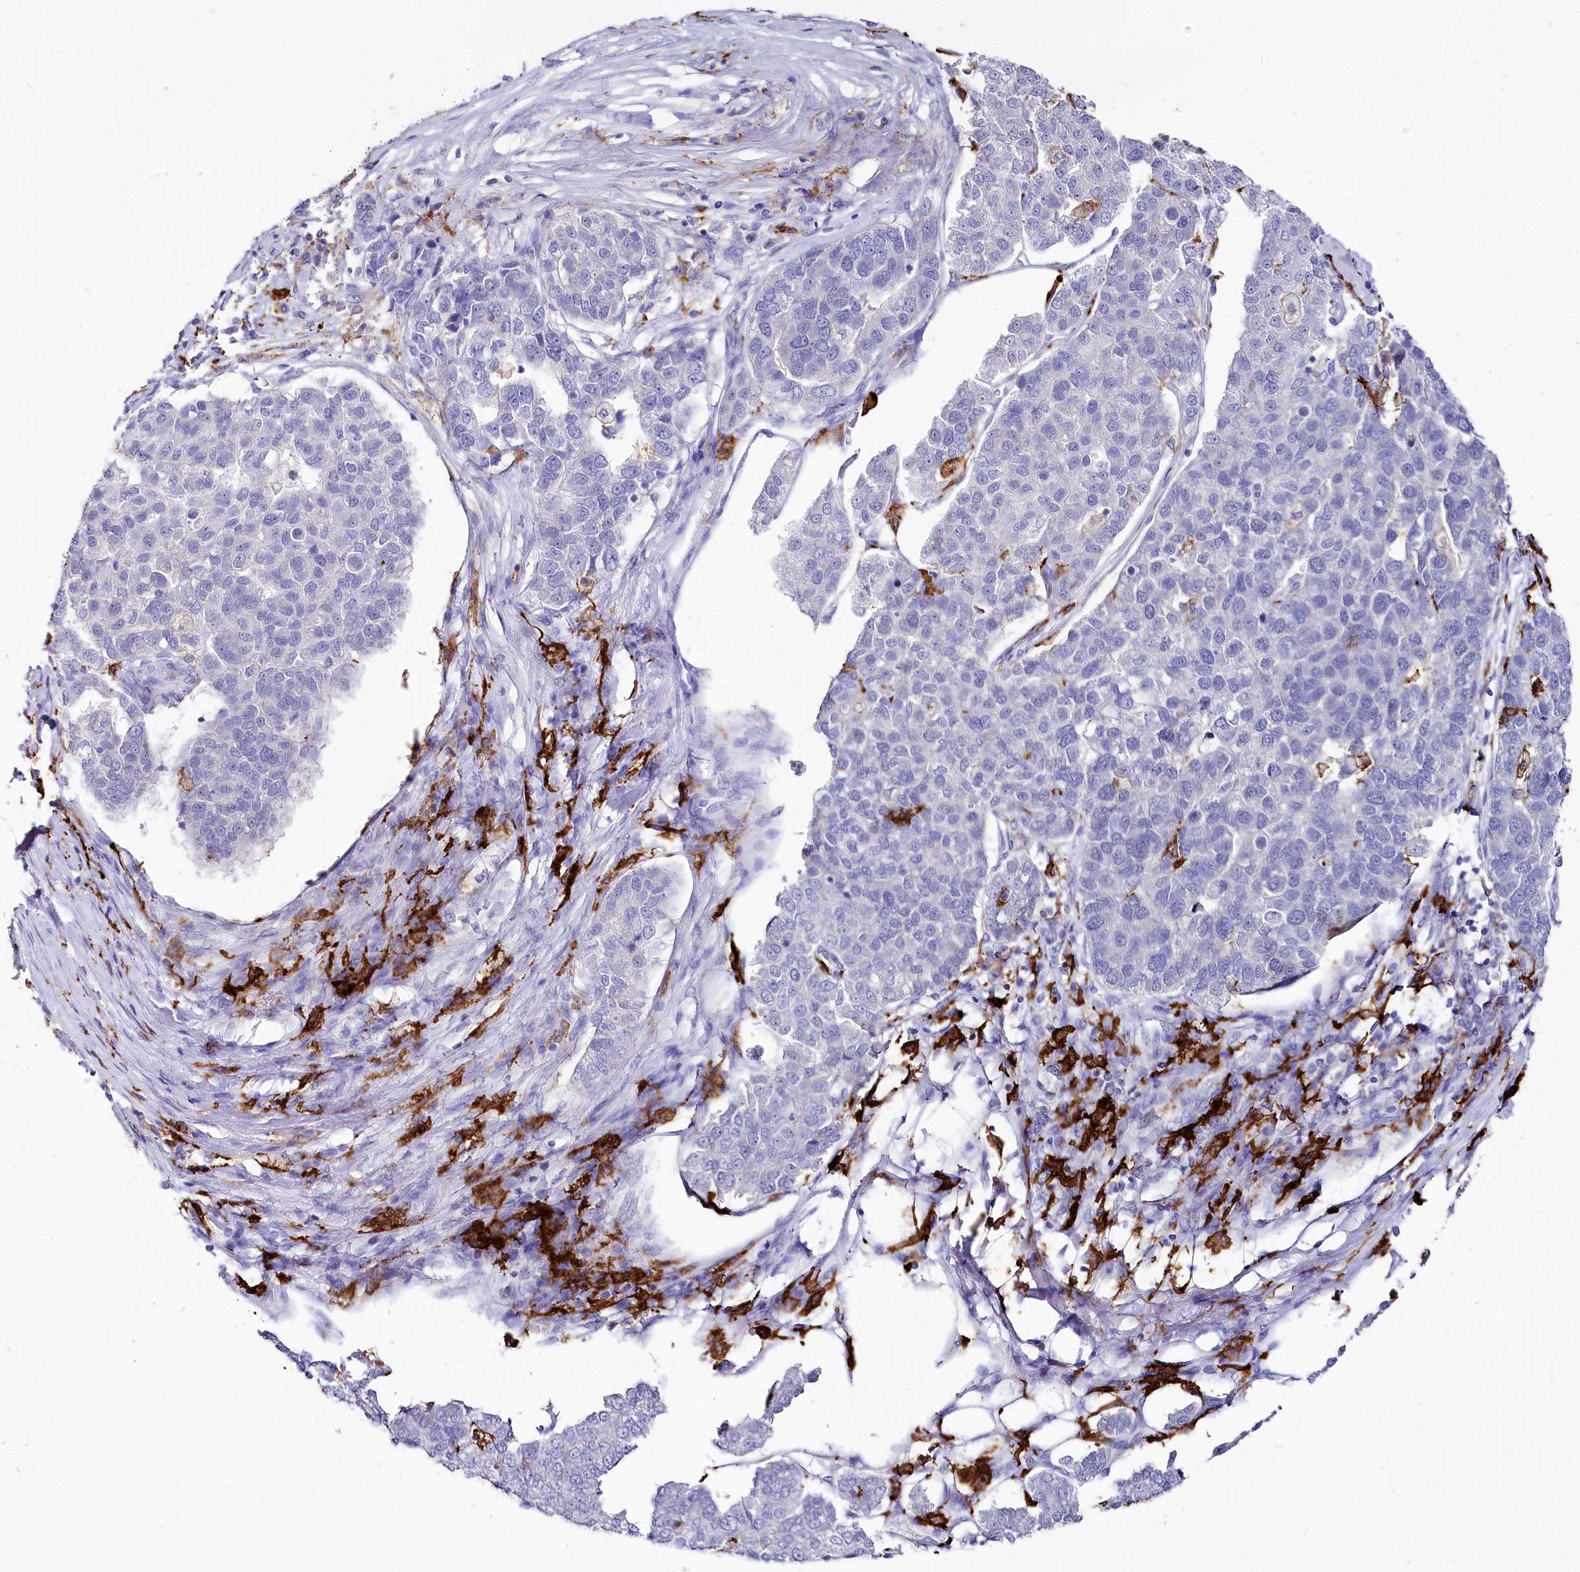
{"staining": {"intensity": "negative", "quantity": "none", "location": "none"}, "tissue": "pancreatic cancer", "cell_type": "Tumor cells", "image_type": "cancer", "snomed": [{"axis": "morphology", "description": "Adenocarcinoma, NOS"}, {"axis": "topography", "description": "Pancreas"}], "caption": "This is an immunohistochemistry image of pancreatic cancer (adenocarcinoma). There is no expression in tumor cells.", "gene": "CLEC4M", "patient": {"sex": "female", "age": 61}}